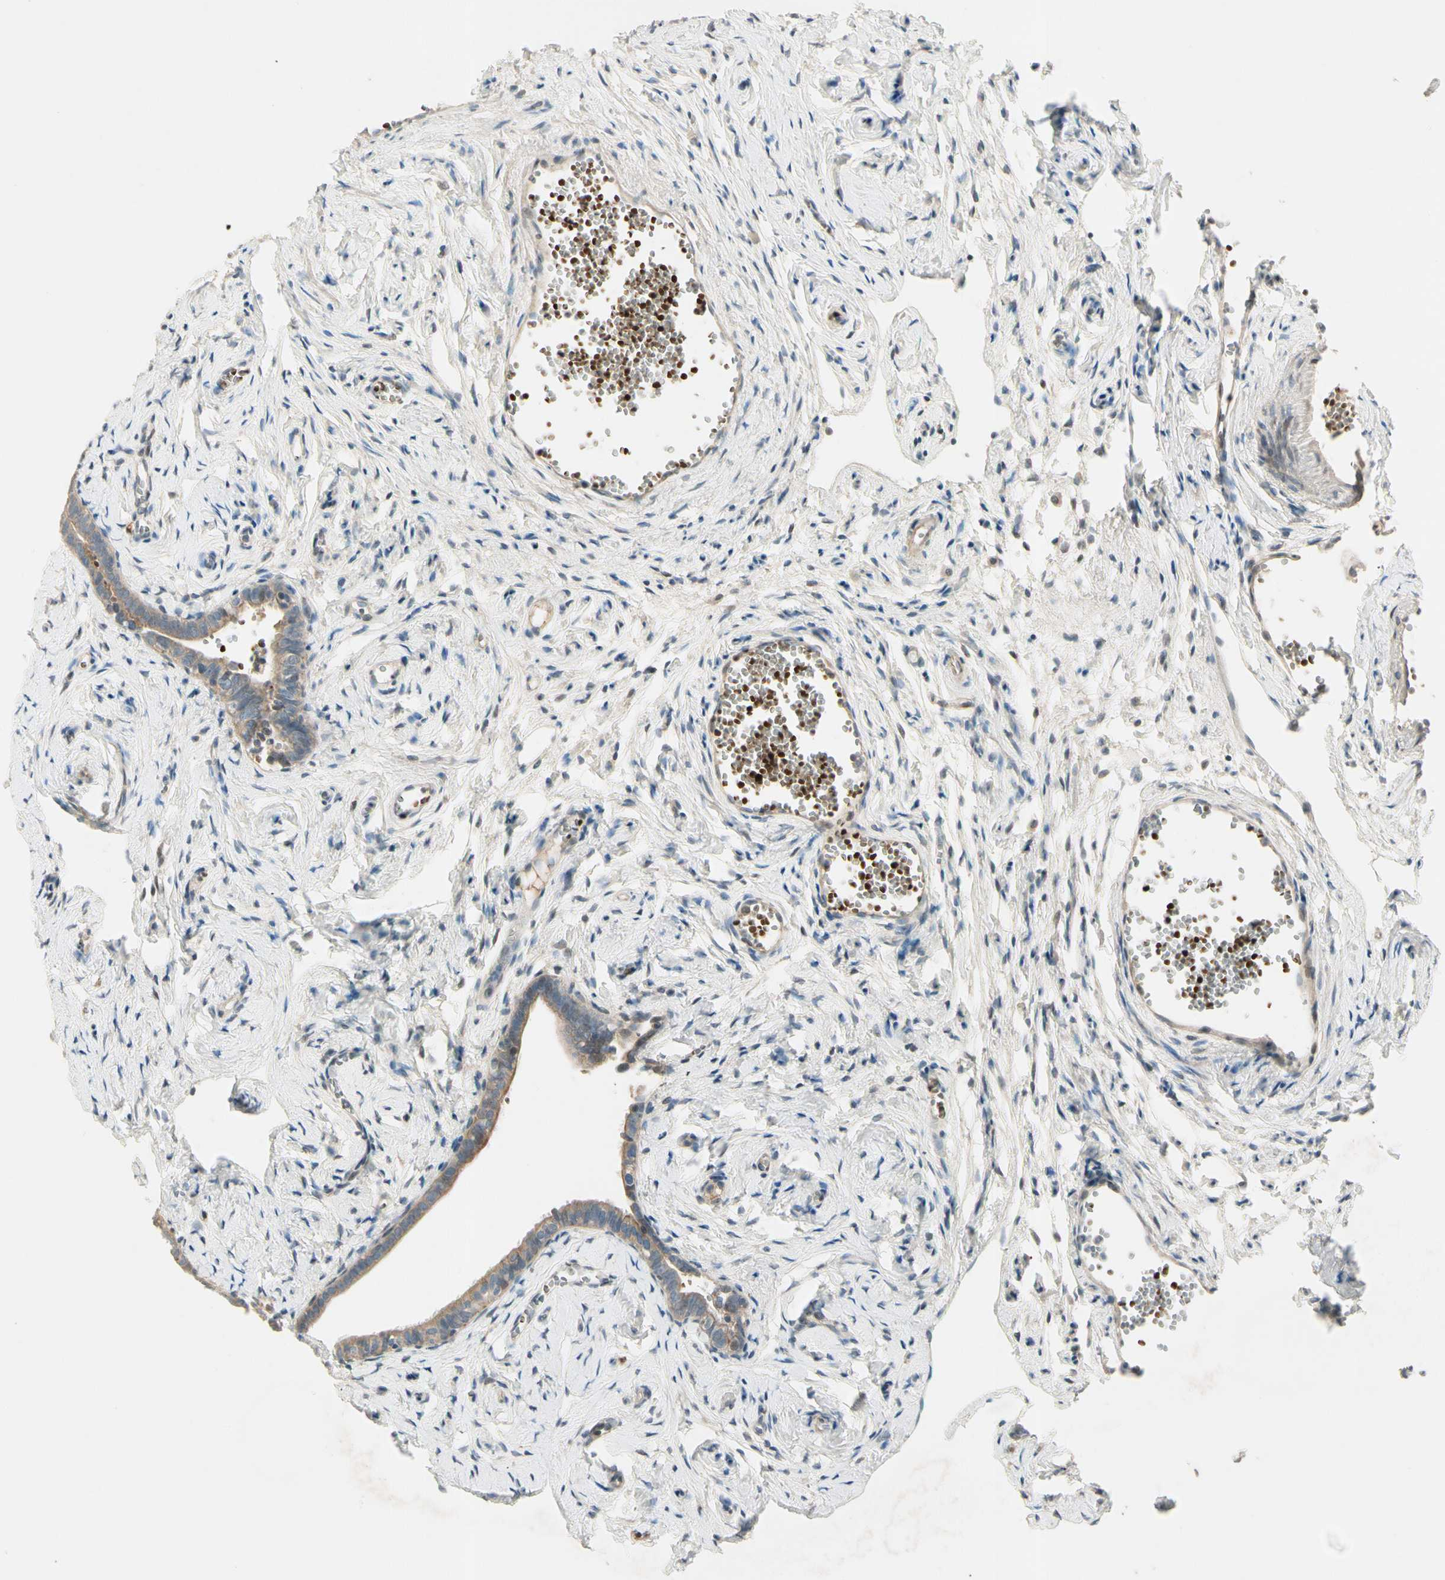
{"staining": {"intensity": "moderate", "quantity": ">75%", "location": "cytoplasmic/membranous"}, "tissue": "fallopian tube", "cell_type": "Glandular cells", "image_type": "normal", "snomed": [{"axis": "morphology", "description": "Normal tissue, NOS"}, {"axis": "topography", "description": "Fallopian tube"}], "caption": "This micrograph displays normal fallopian tube stained with IHC to label a protein in brown. The cytoplasmic/membranous of glandular cells show moderate positivity for the protein. Nuclei are counter-stained blue.", "gene": "PPP3CB", "patient": {"sex": "female", "age": 71}}